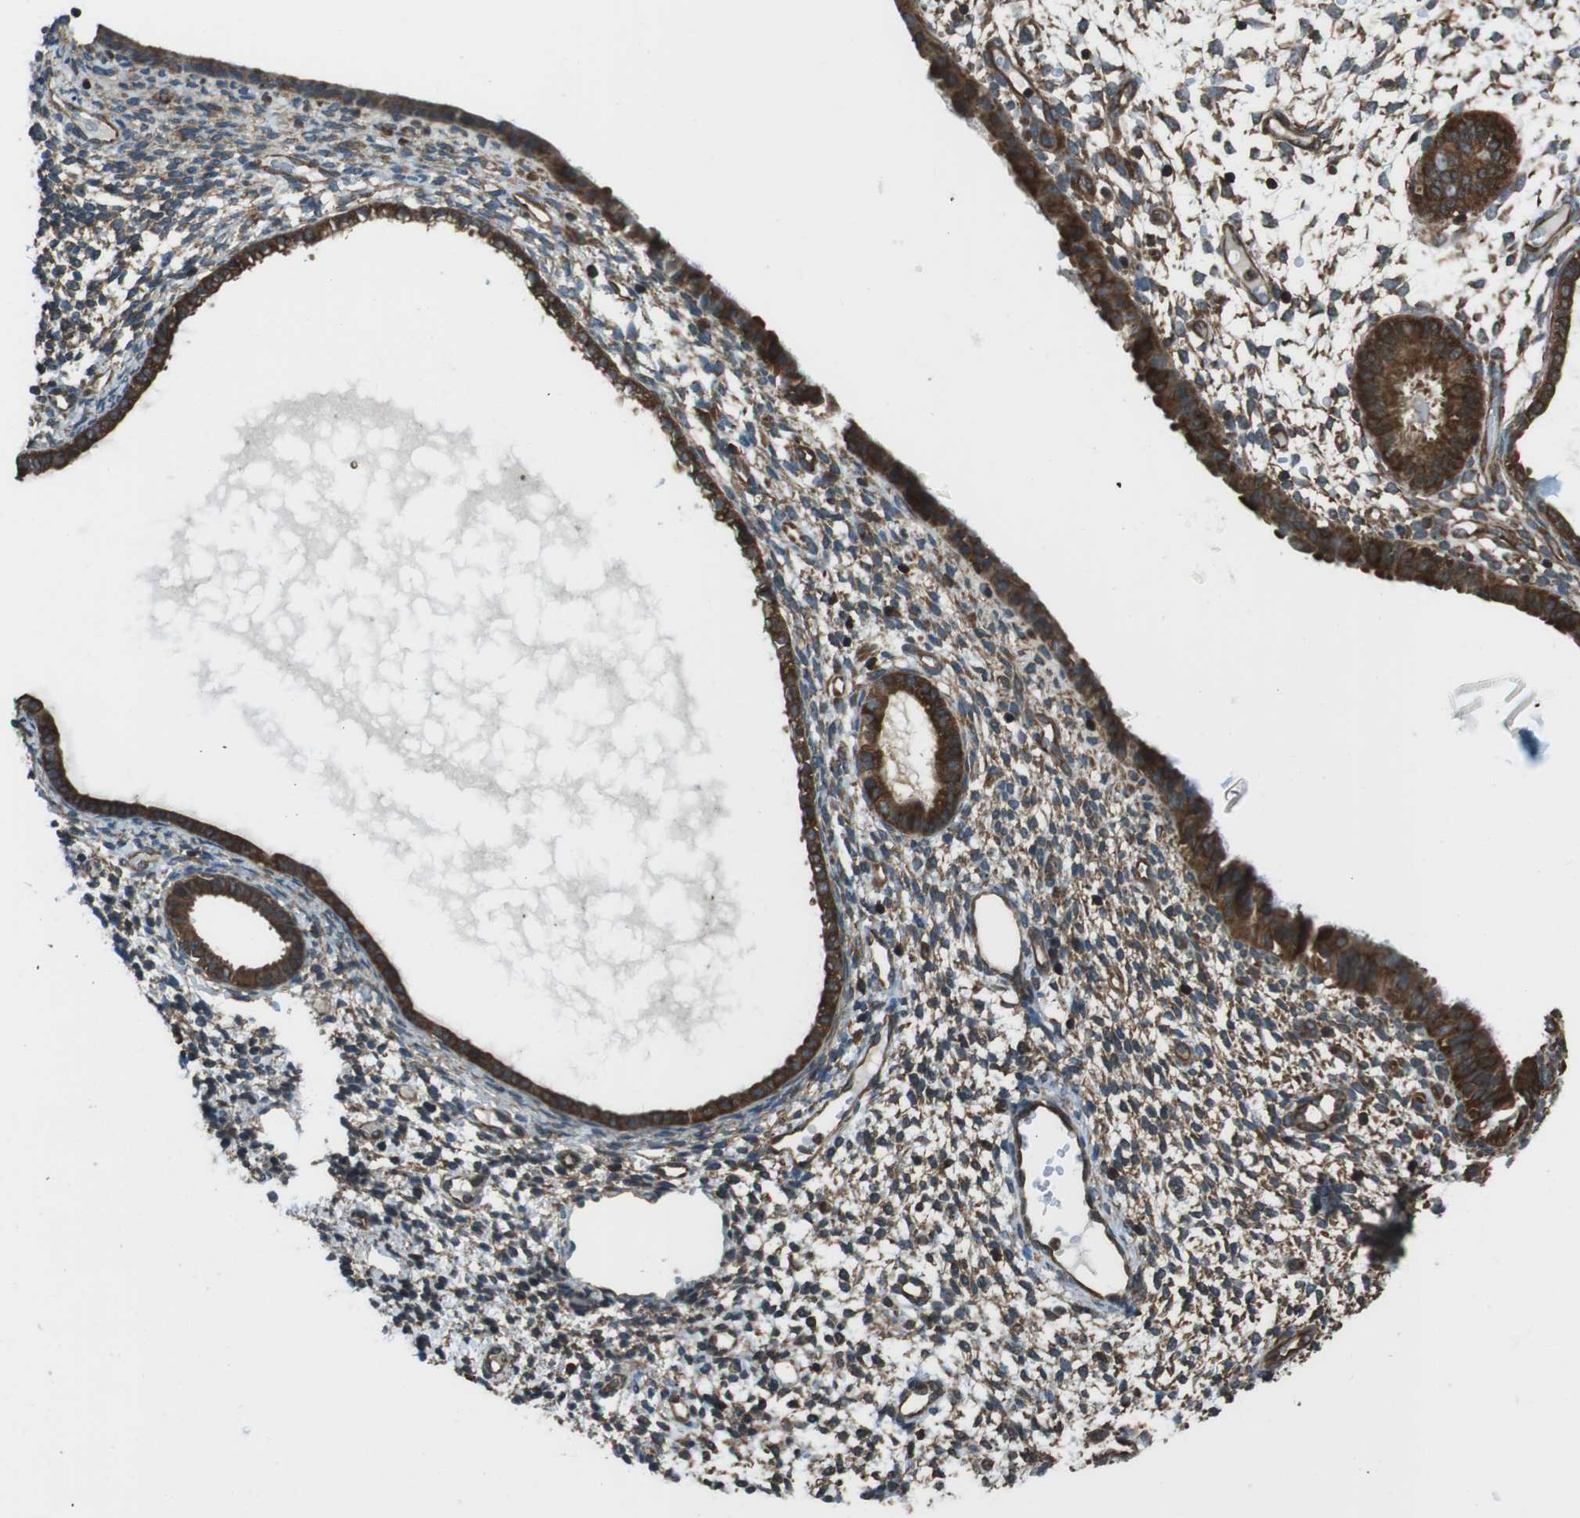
{"staining": {"intensity": "moderate", "quantity": ">75%", "location": "cytoplasmic/membranous"}, "tissue": "endometrium", "cell_type": "Cells in endometrial stroma", "image_type": "normal", "snomed": [{"axis": "morphology", "description": "Normal tissue, NOS"}, {"axis": "topography", "description": "Endometrium"}], "caption": "High-power microscopy captured an immunohistochemistry histopathology image of normal endometrium, revealing moderate cytoplasmic/membranous expression in approximately >75% of cells in endometrial stroma.", "gene": "PA2G4", "patient": {"sex": "female", "age": 61}}